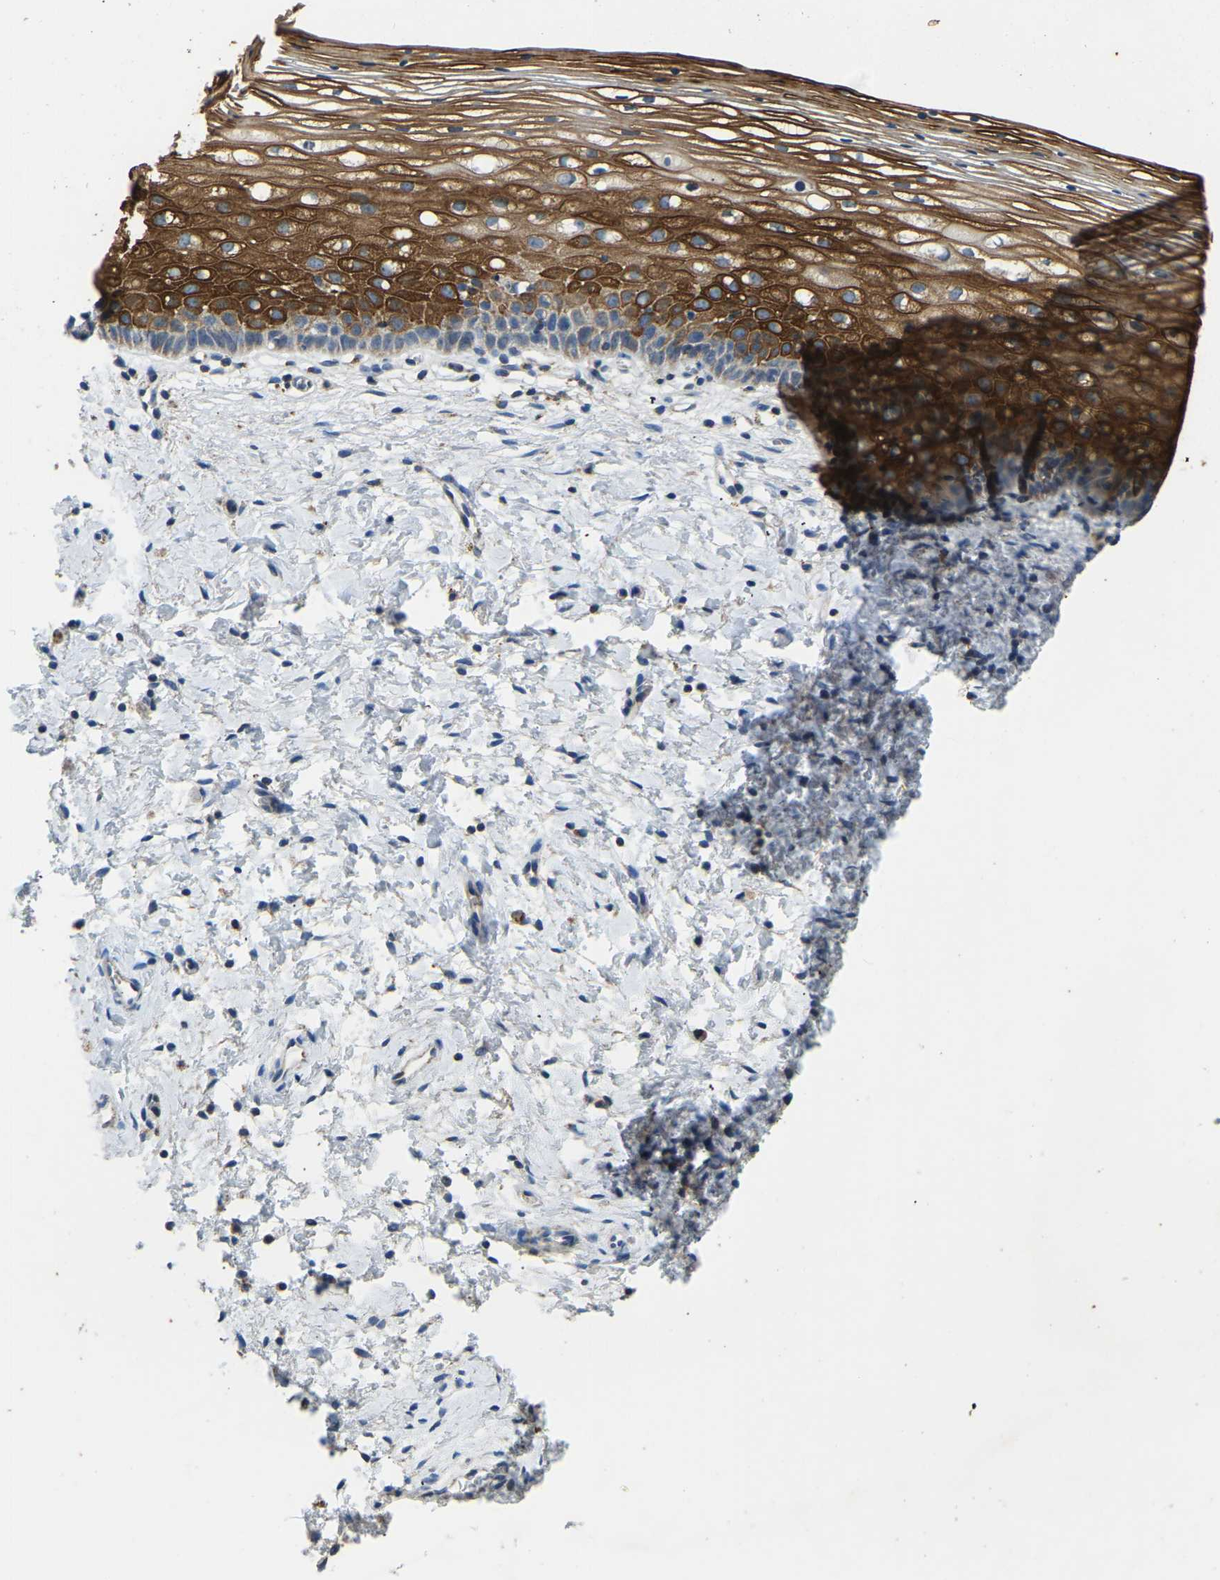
{"staining": {"intensity": "strong", "quantity": ">75%", "location": "cytoplasmic/membranous"}, "tissue": "cervix", "cell_type": "Glandular cells", "image_type": "normal", "snomed": [{"axis": "morphology", "description": "Normal tissue, NOS"}, {"axis": "topography", "description": "Cervix"}], "caption": "High-power microscopy captured an immunohistochemistry photomicrograph of normal cervix, revealing strong cytoplasmic/membranous positivity in about >75% of glandular cells.", "gene": "ZNF200", "patient": {"sex": "female", "age": 72}}